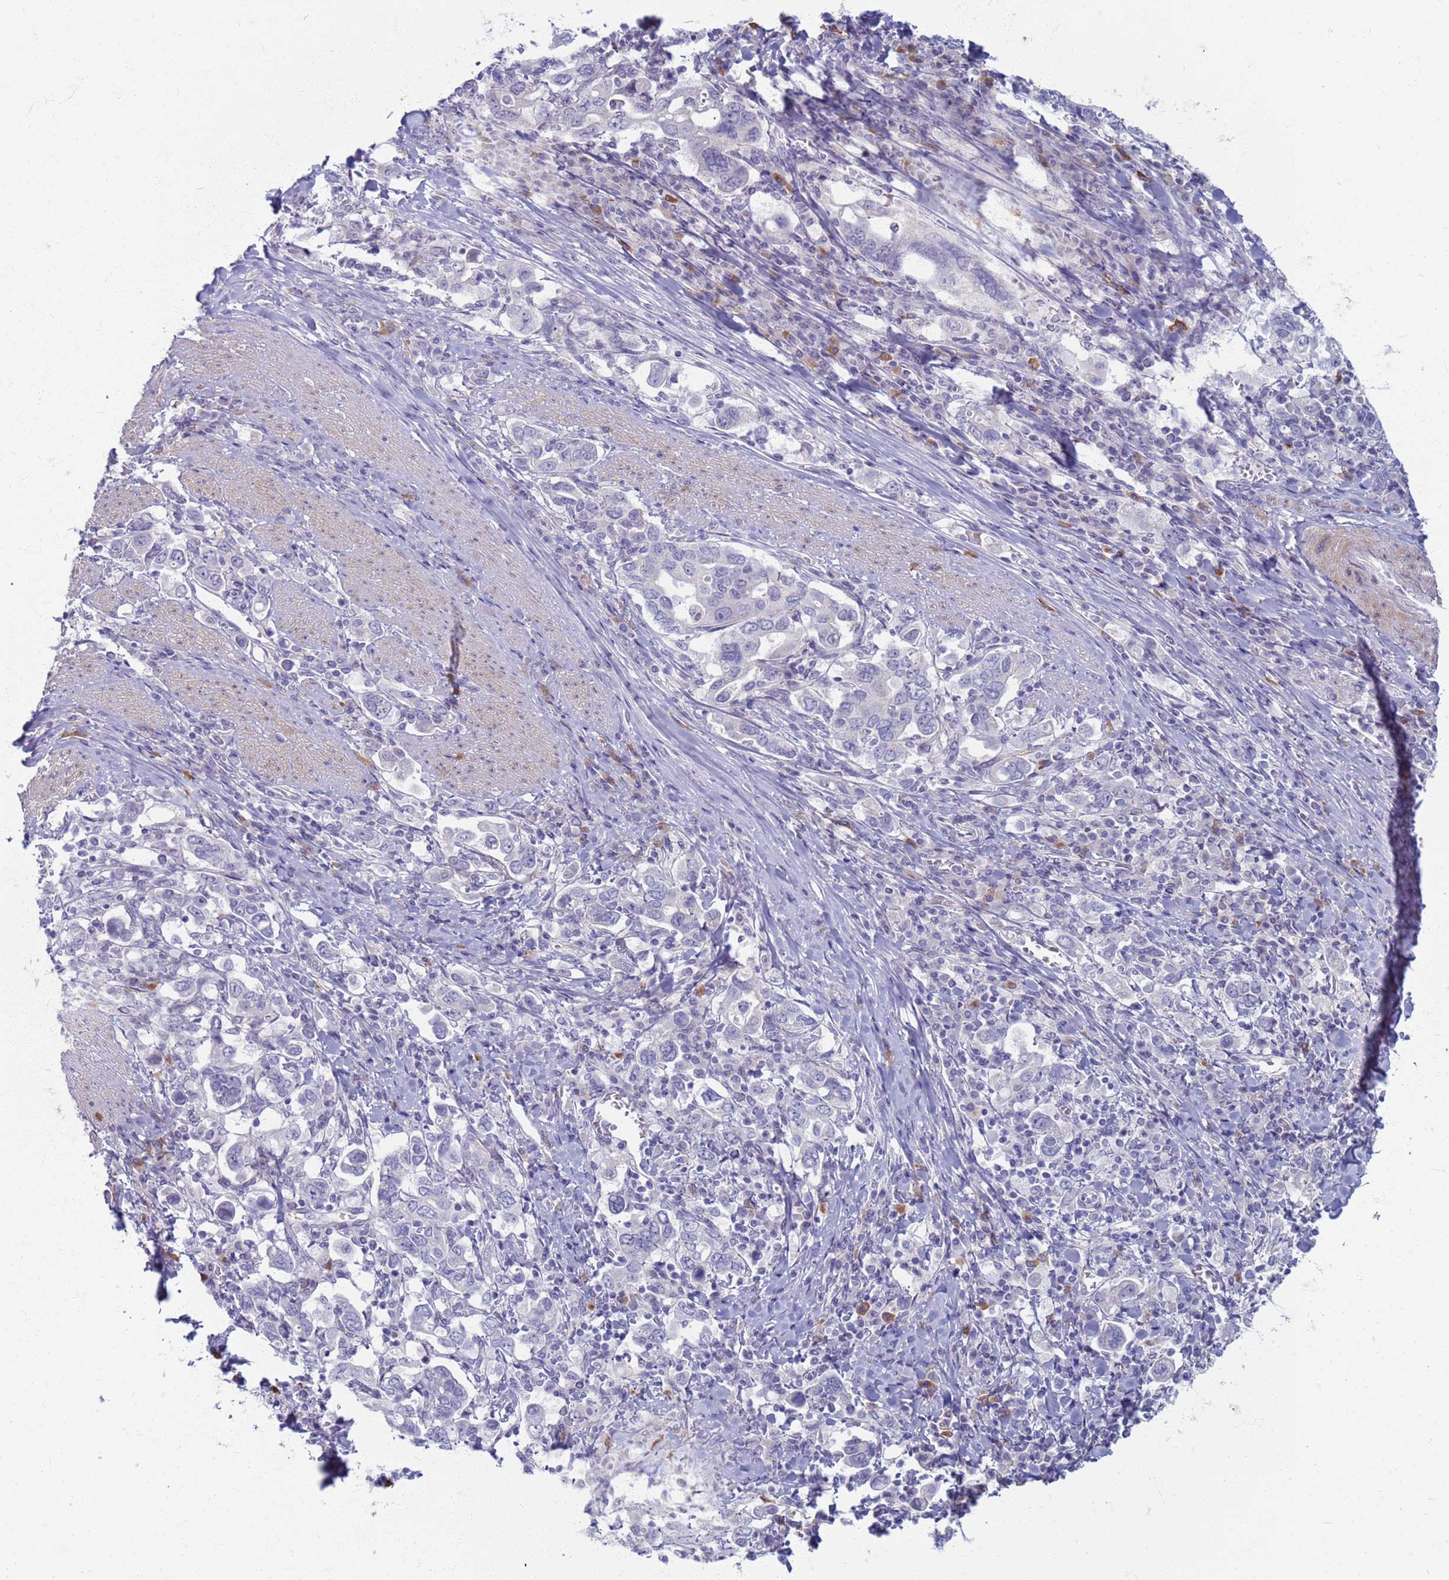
{"staining": {"intensity": "negative", "quantity": "none", "location": "none"}, "tissue": "stomach cancer", "cell_type": "Tumor cells", "image_type": "cancer", "snomed": [{"axis": "morphology", "description": "Adenocarcinoma, NOS"}, {"axis": "topography", "description": "Stomach, upper"}], "caption": "The micrograph displays no staining of tumor cells in stomach adenocarcinoma.", "gene": "CLCA2", "patient": {"sex": "male", "age": 62}}